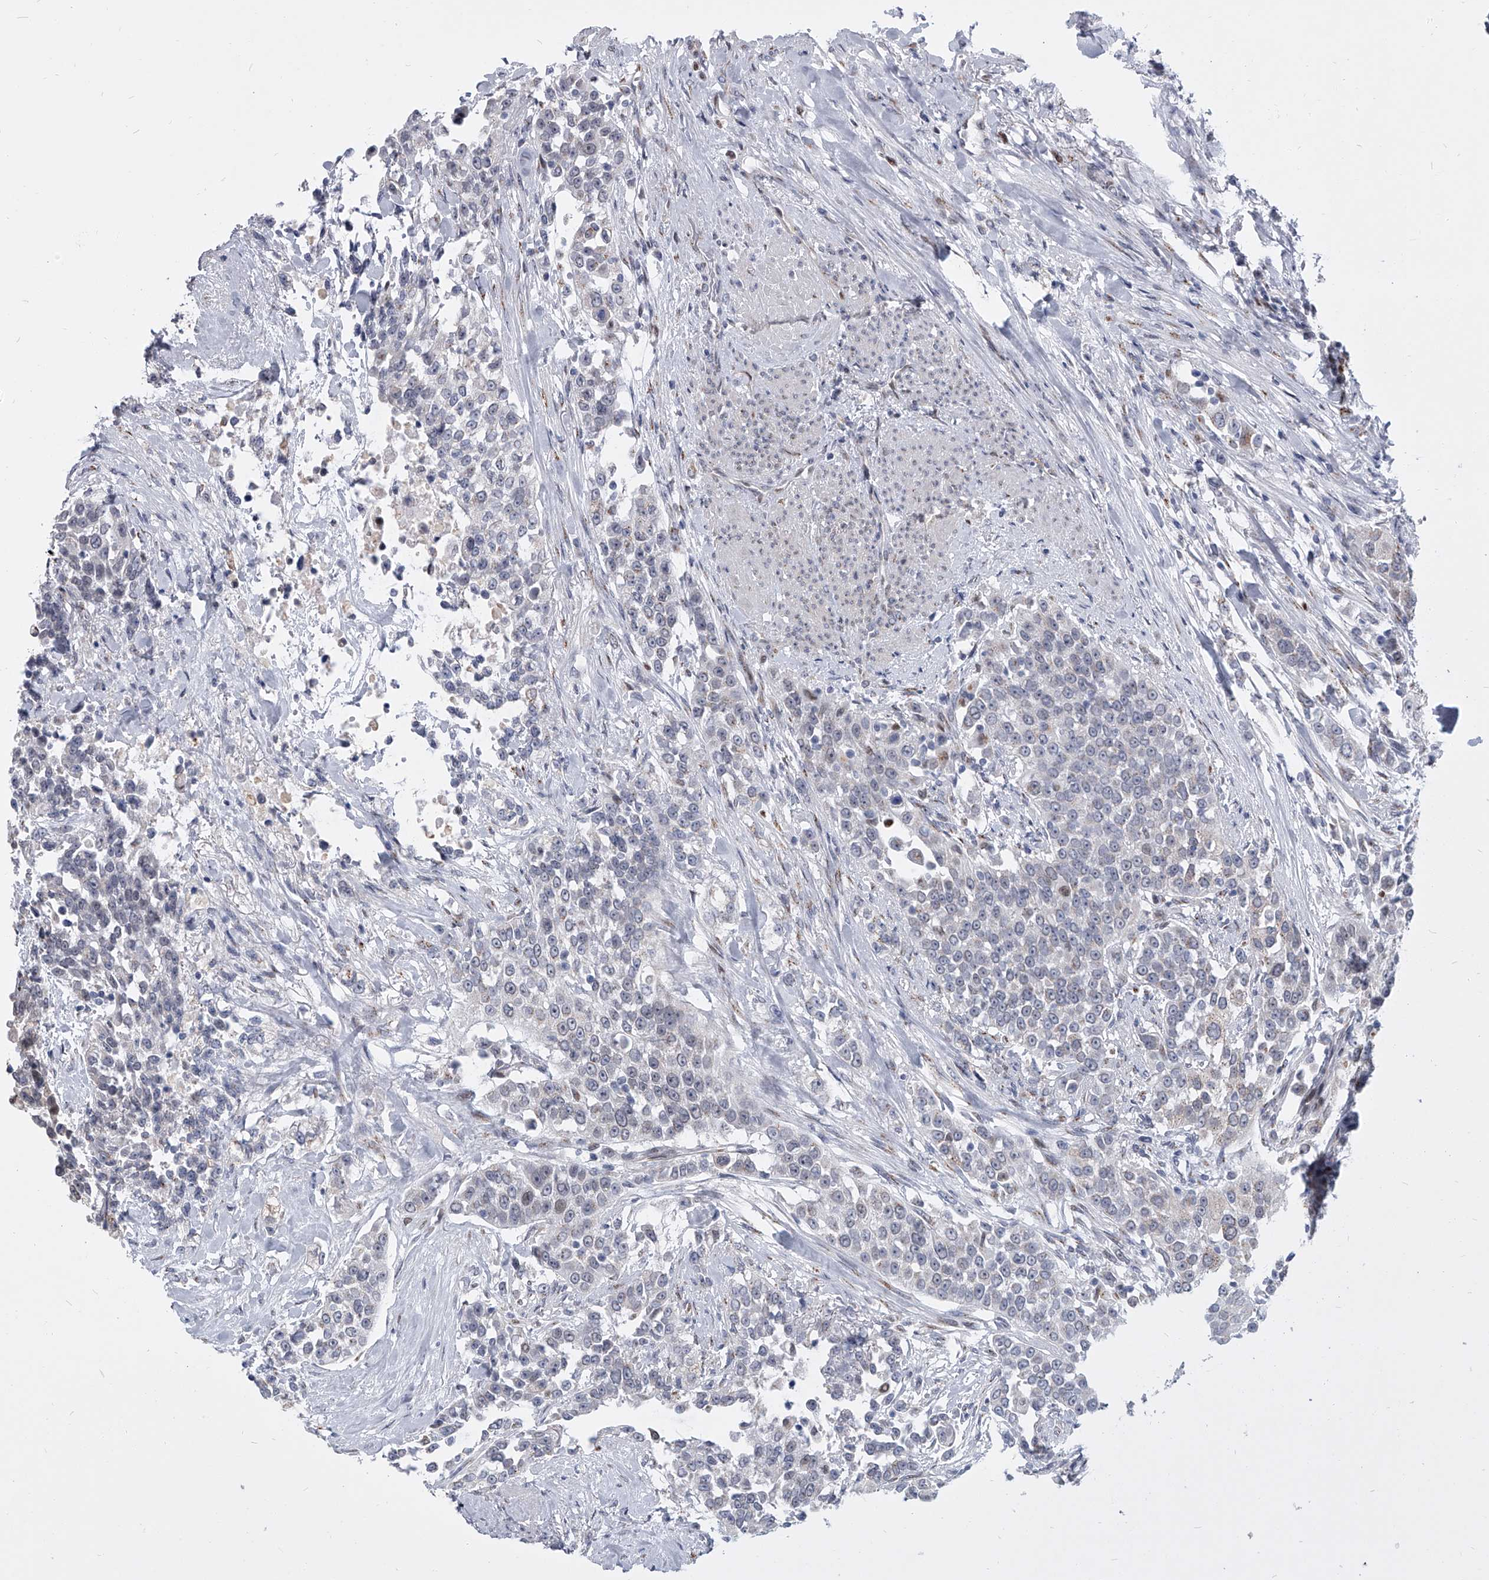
{"staining": {"intensity": "negative", "quantity": "none", "location": "none"}, "tissue": "urothelial cancer", "cell_type": "Tumor cells", "image_type": "cancer", "snomed": [{"axis": "morphology", "description": "Urothelial carcinoma, High grade"}, {"axis": "topography", "description": "Urinary bladder"}], "caption": "IHC image of human urothelial cancer stained for a protein (brown), which reveals no positivity in tumor cells.", "gene": "EVA1C", "patient": {"sex": "female", "age": 80}}